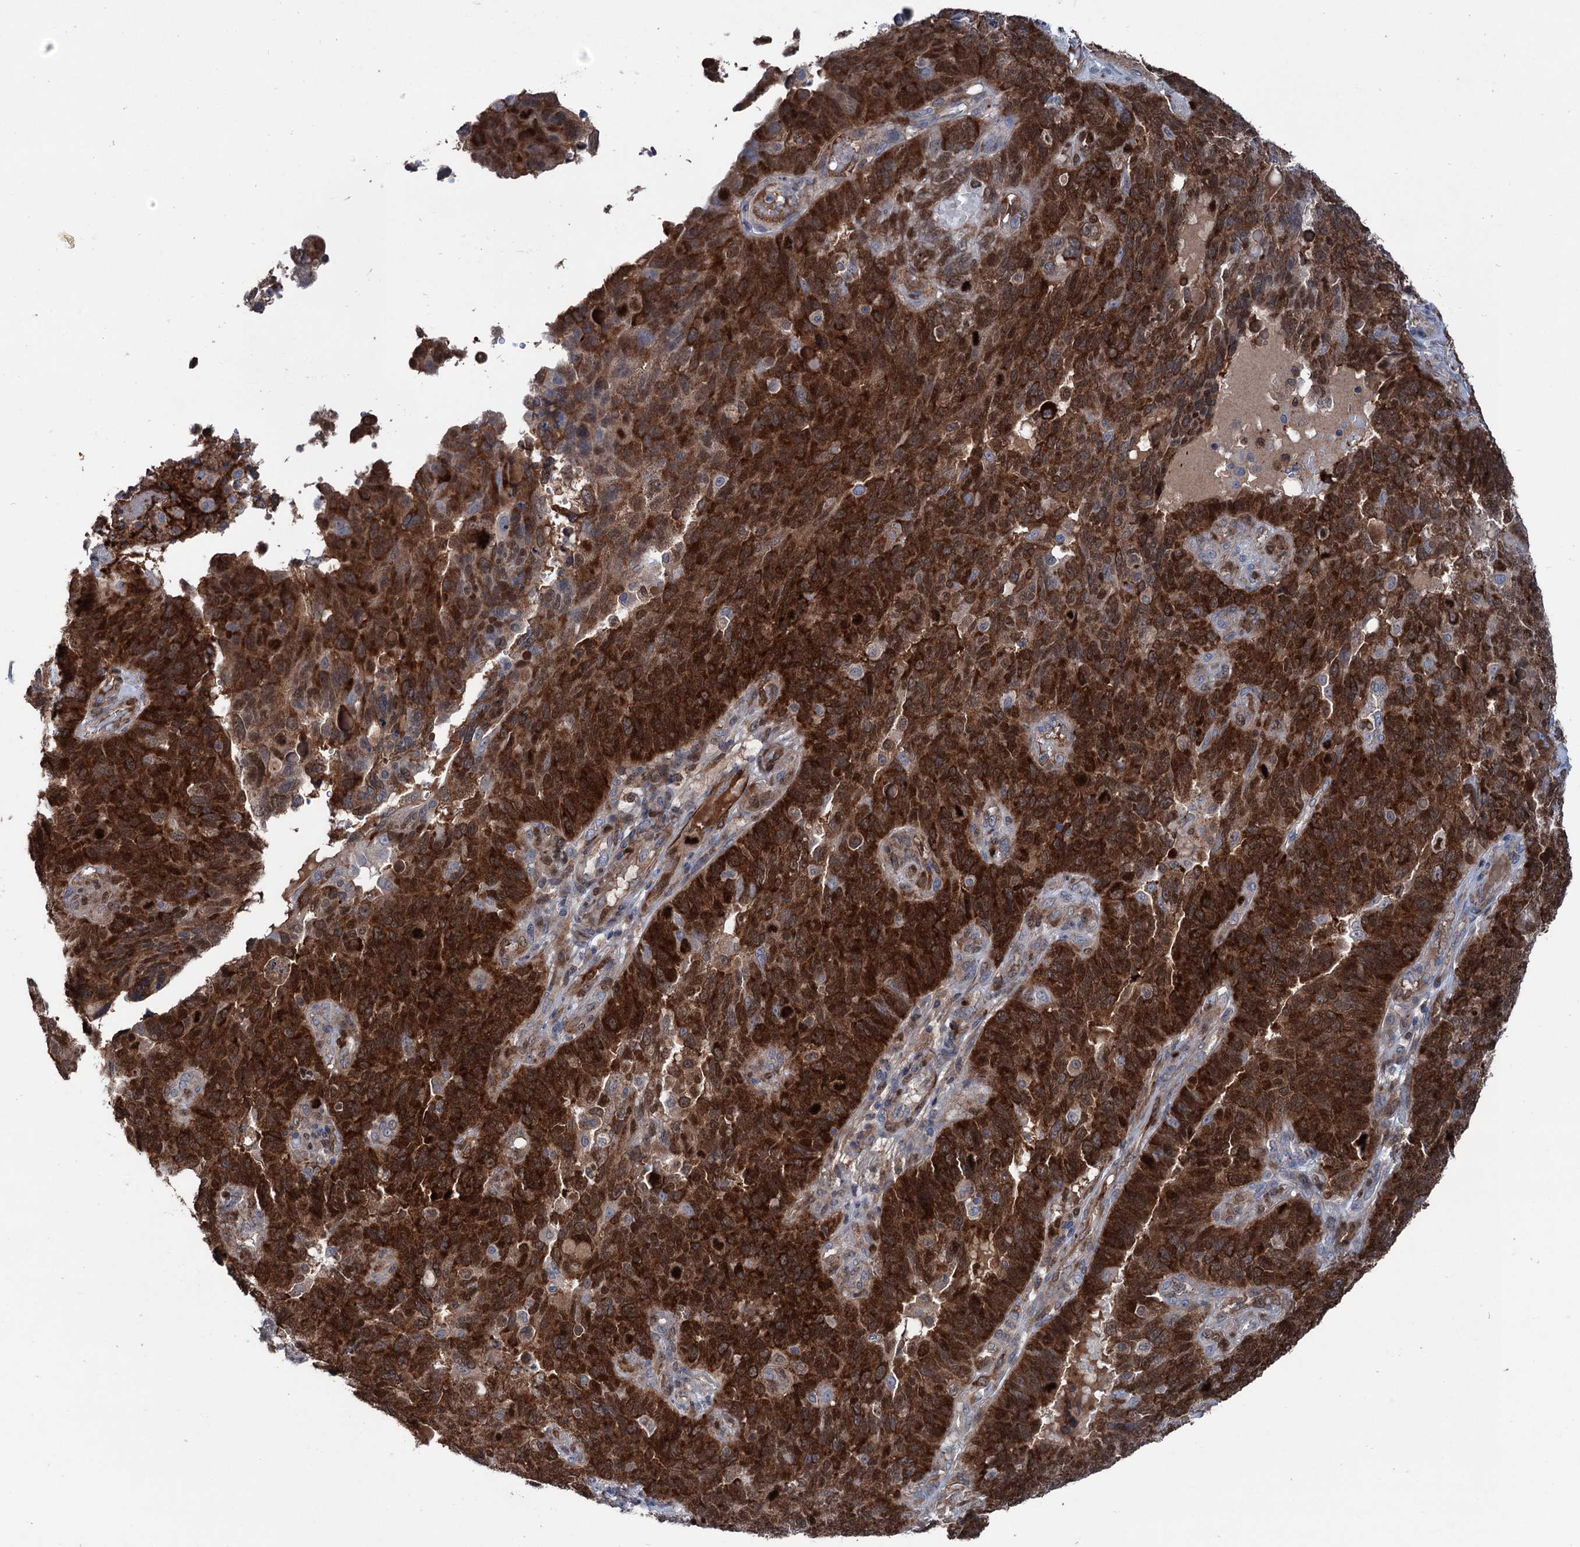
{"staining": {"intensity": "strong", "quantity": ">75%", "location": "cytoplasmic/membranous,nuclear"}, "tissue": "endometrial cancer", "cell_type": "Tumor cells", "image_type": "cancer", "snomed": [{"axis": "morphology", "description": "Adenocarcinoma, NOS"}, {"axis": "topography", "description": "Endometrium"}], "caption": "This histopathology image demonstrates immunohistochemistry (IHC) staining of human adenocarcinoma (endometrial), with high strong cytoplasmic/membranous and nuclear positivity in approximately >75% of tumor cells.", "gene": "NCAPD2", "patient": {"sex": "female", "age": 66}}